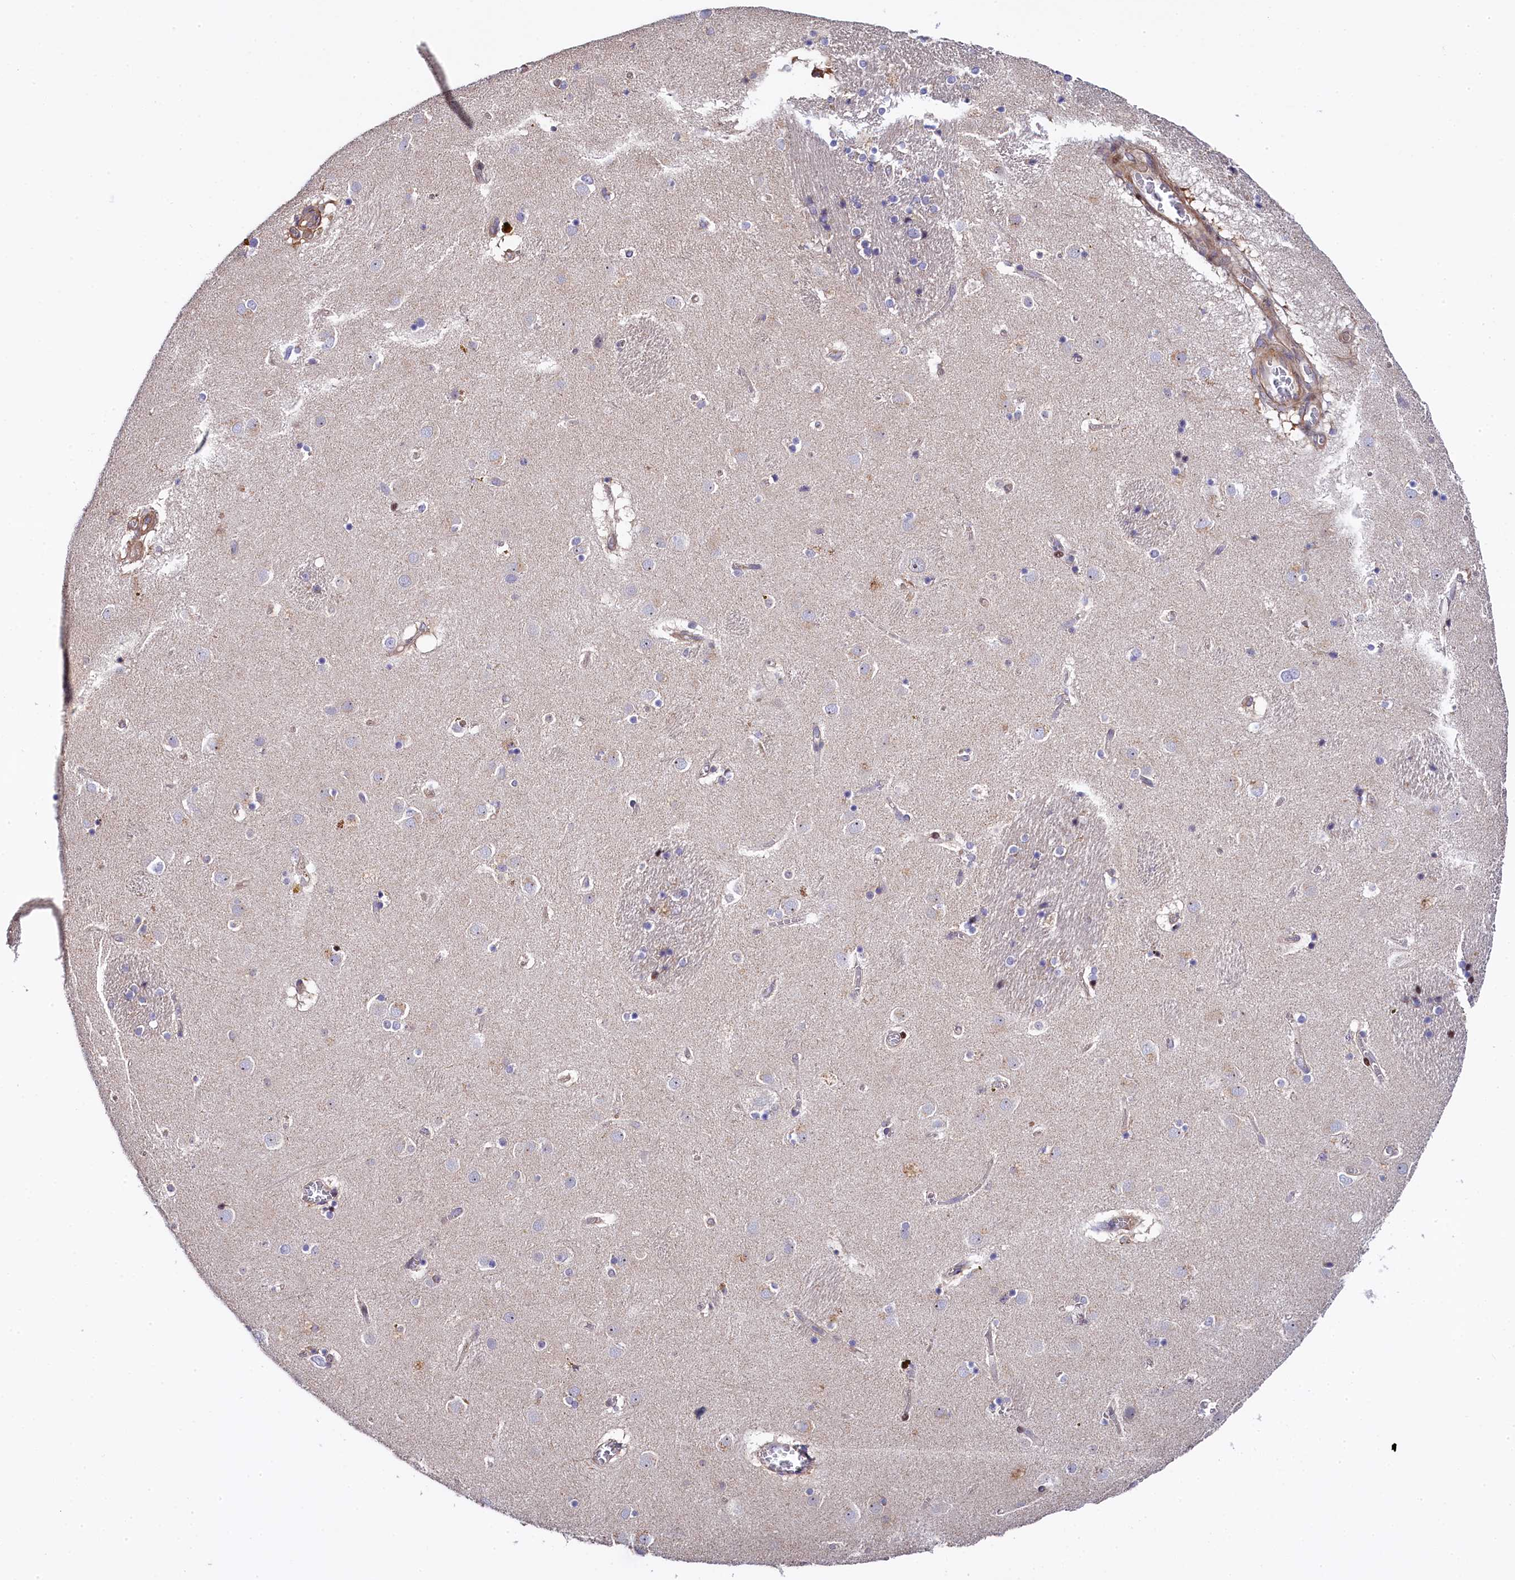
{"staining": {"intensity": "negative", "quantity": "none", "location": "none"}, "tissue": "caudate", "cell_type": "Glial cells", "image_type": "normal", "snomed": [{"axis": "morphology", "description": "Normal tissue, NOS"}, {"axis": "topography", "description": "Lateral ventricle wall"}], "caption": "Micrograph shows no significant protein expression in glial cells of normal caudate. (Brightfield microscopy of DAB (3,3'-diaminobenzidine) immunohistochemistry (IHC) at high magnification).", "gene": "TGDS", "patient": {"sex": "male", "age": 70}}